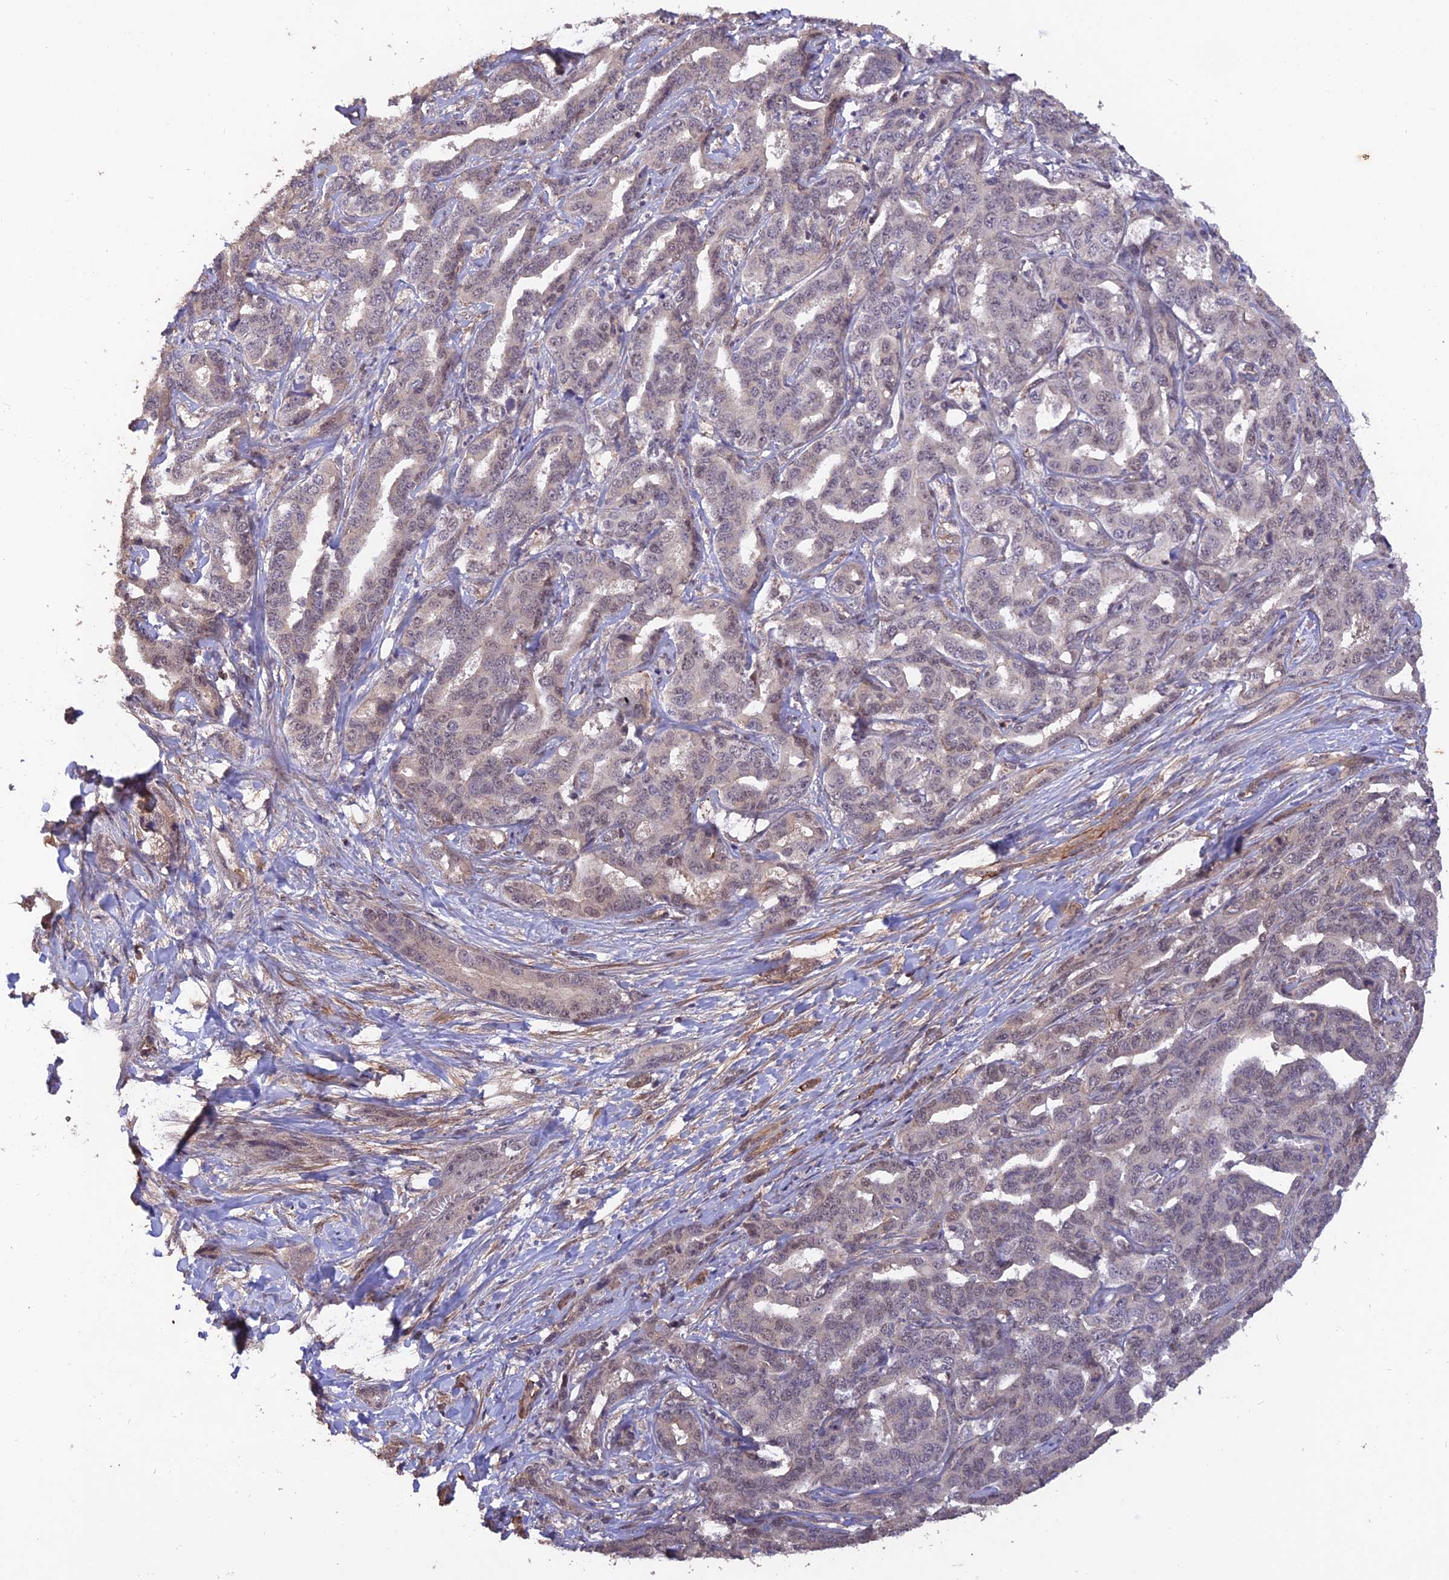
{"staining": {"intensity": "negative", "quantity": "none", "location": "none"}, "tissue": "liver cancer", "cell_type": "Tumor cells", "image_type": "cancer", "snomed": [{"axis": "morphology", "description": "Cholangiocarcinoma"}, {"axis": "topography", "description": "Liver"}], "caption": "Micrograph shows no protein positivity in tumor cells of cholangiocarcinoma (liver) tissue.", "gene": "PAGR1", "patient": {"sex": "male", "age": 59}}